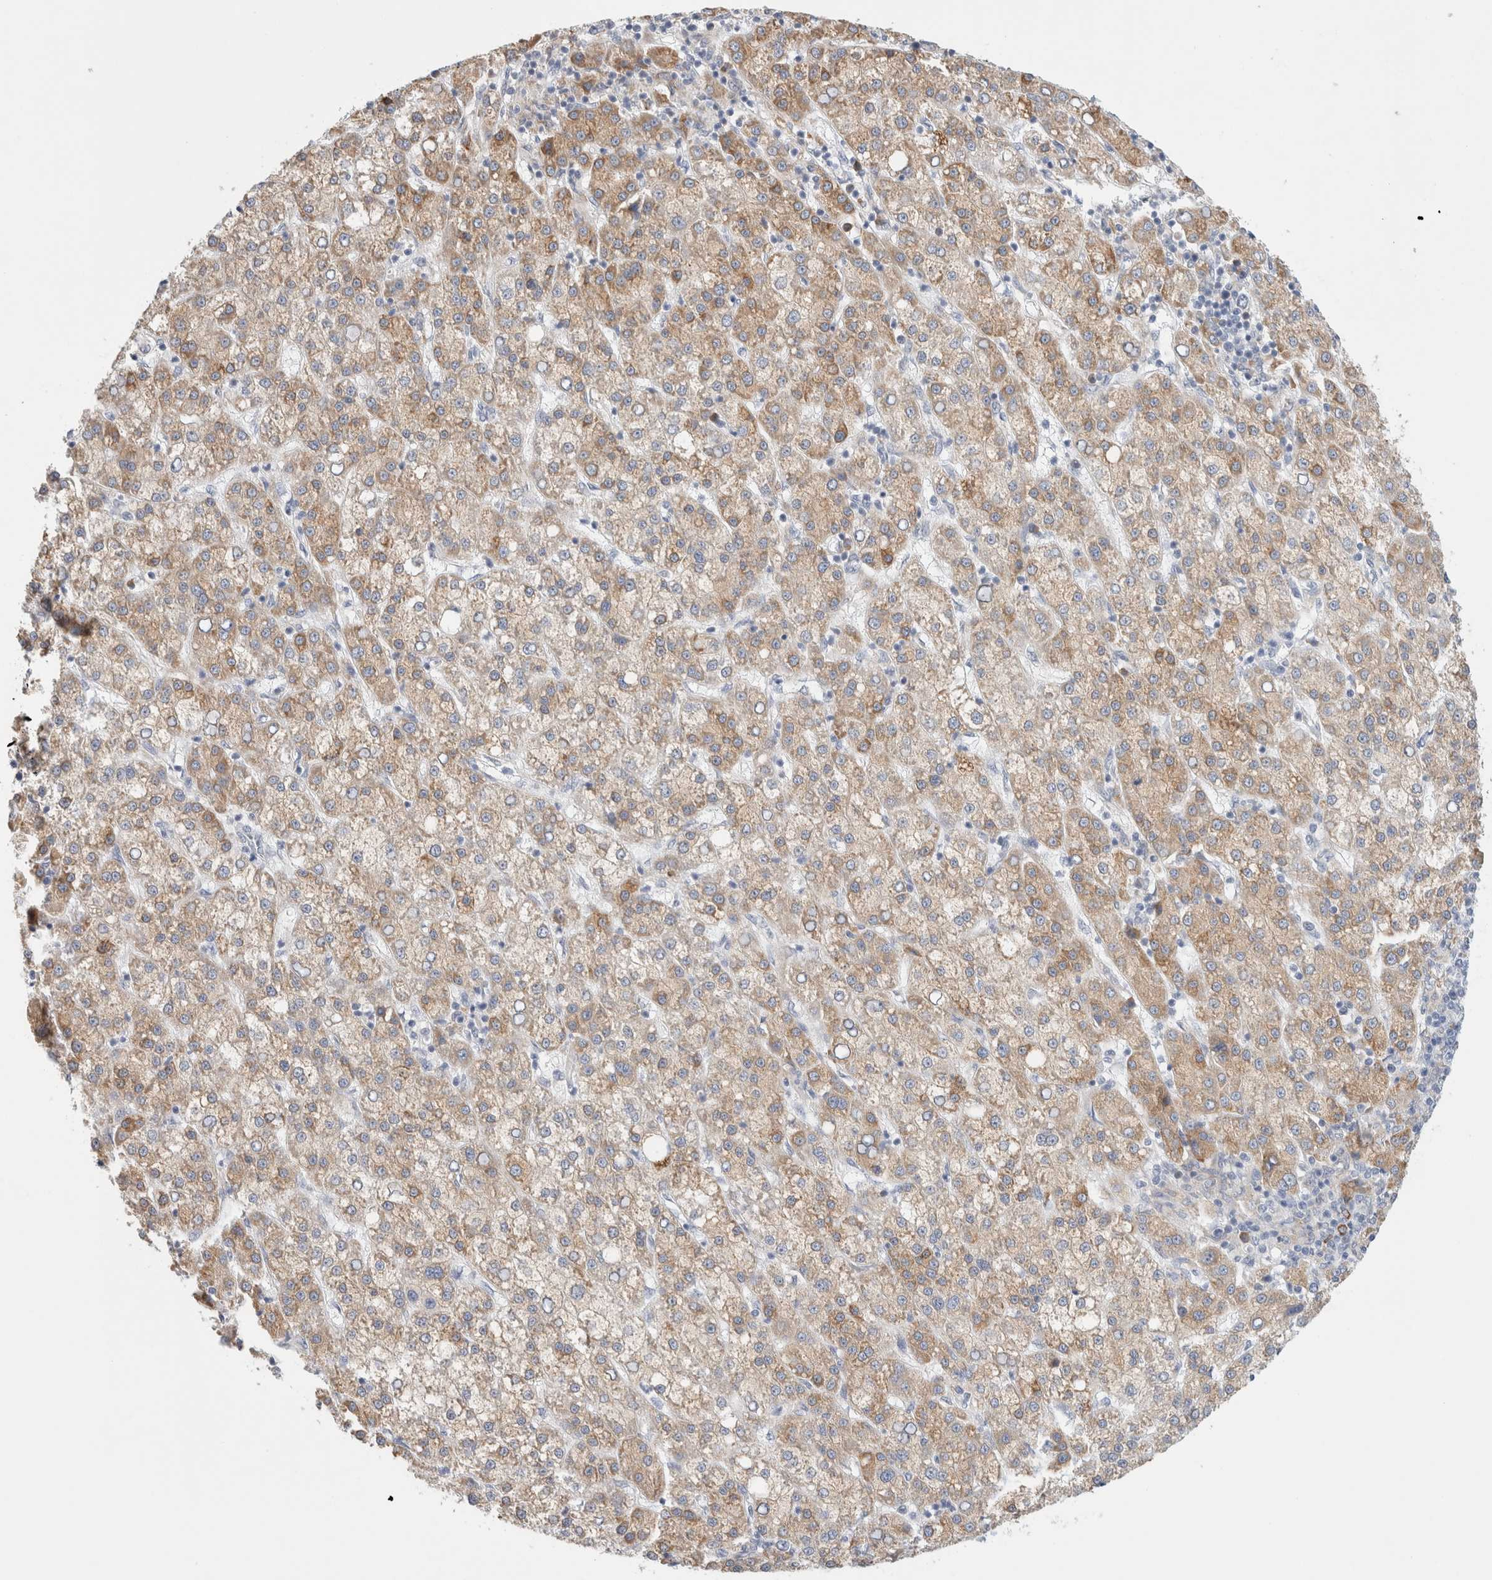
{"staining": {"intensity": "weak", "quantity": ">75%", "location": "cytoplasmic/membranous"}, "tissue": "liver cancer", "cell_type": "Tumor cells", "image_type": "cancer", "snomed": [{"axis": "morphology", "description": "Carcinoma, Hepatocellular, NOS"}, {"axis": "topography", "description": "Liver"}], "caption": "A low amount of weak cytoplasmic/membranous expression is seen in about >75% of tumor cells in liver hepatocellular carcinoma tissue.", "gene": "CSK", "patient": {"sex": "female", "age": 58}}